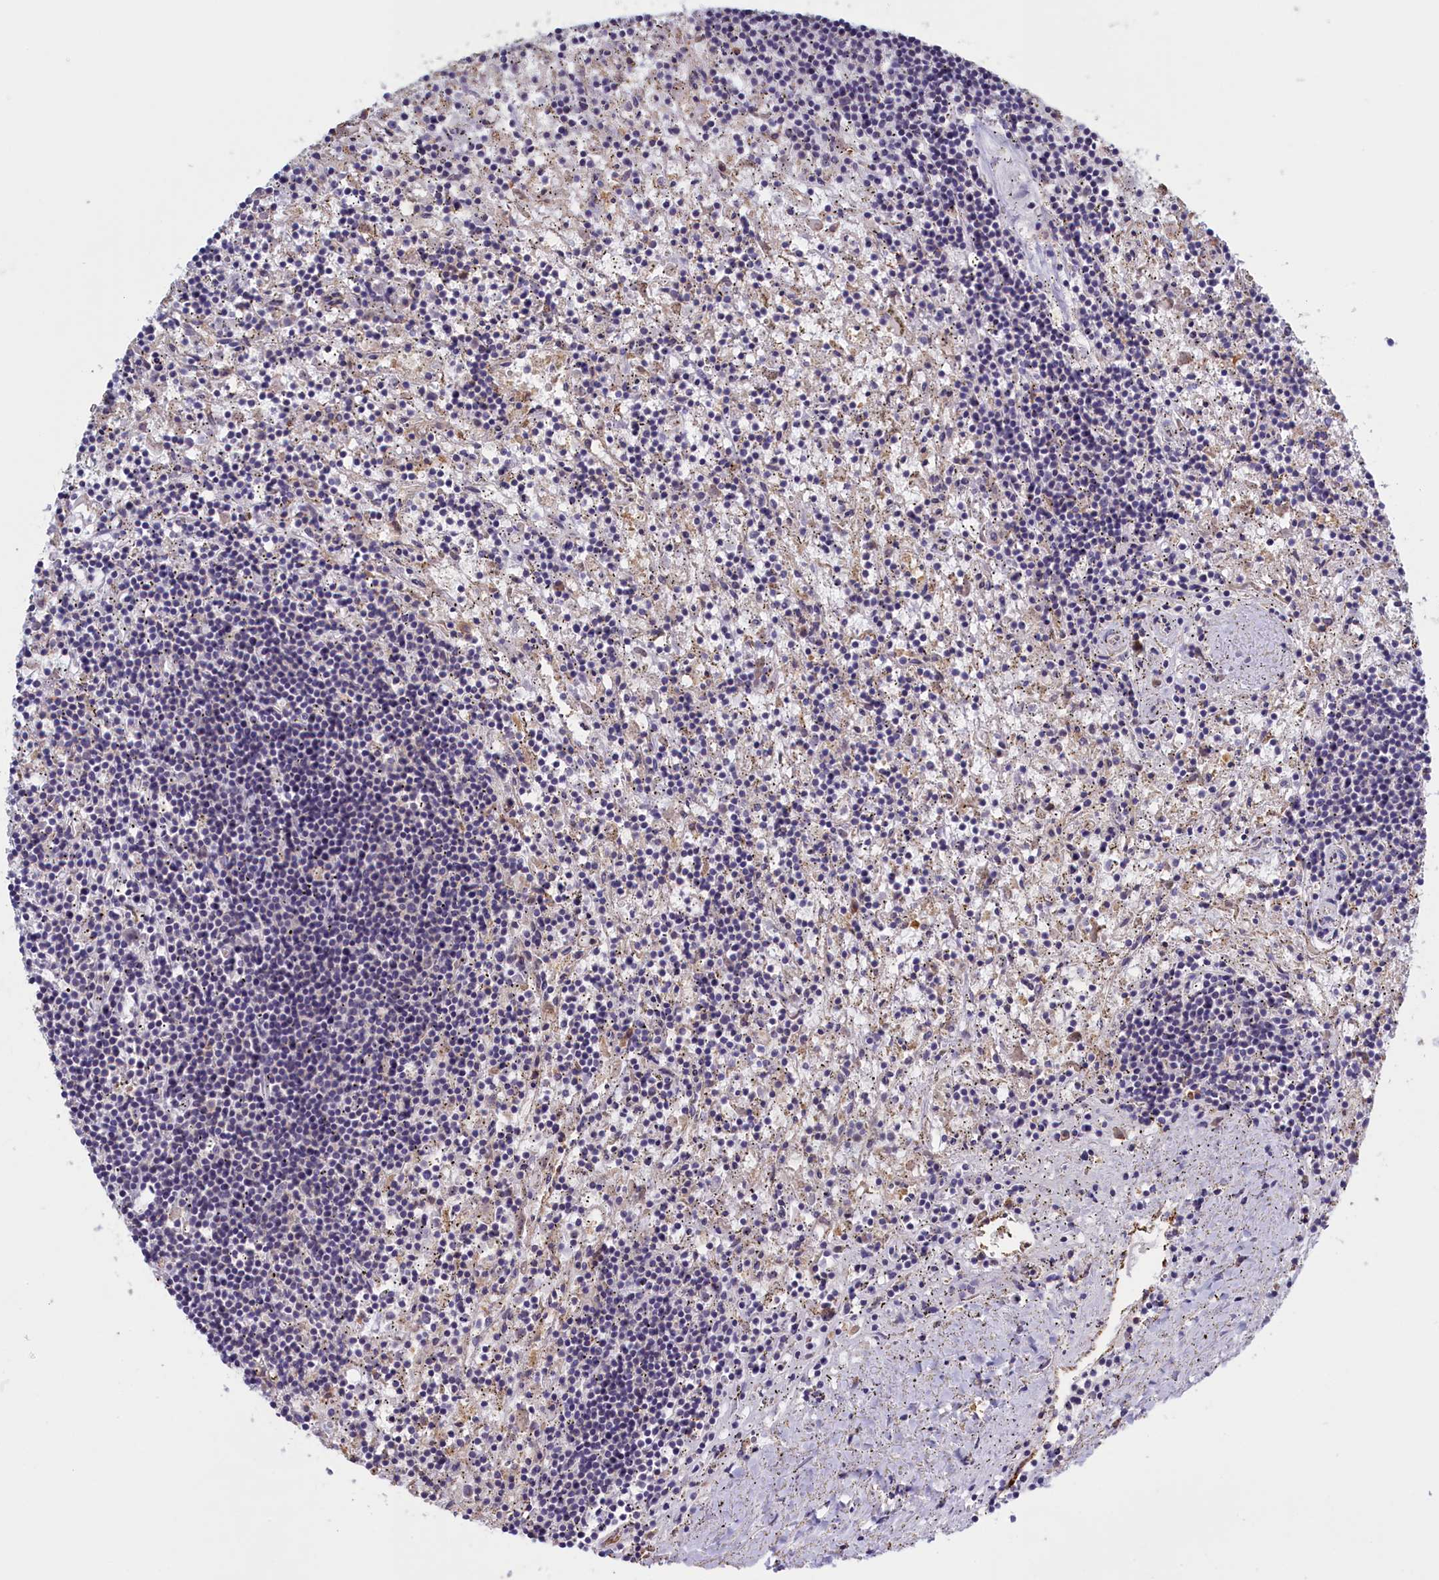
{"staining": {"intensity": "negative", "quantity": "none", "location": "none"}, "tissue": "lymphoma", "cell_type": "Tumor cells", "image_type": "cancer", "snomed": [{"axis": "morphology", "description": "Malignant lymphoma, non-Hodgkin's type, Low grade"}, {"axis": "topography", "description": "Spleen"}], "caption": "Immunohistochemistry histopathology image of neoplastic tissue: human low-grade malignant lymphoma, non-Hodgkin's type stained with DAB shows no significant protein positivity in tumor cells.", "gene": "COL19A1", "patient": {"sex": "male", "age": 76}}